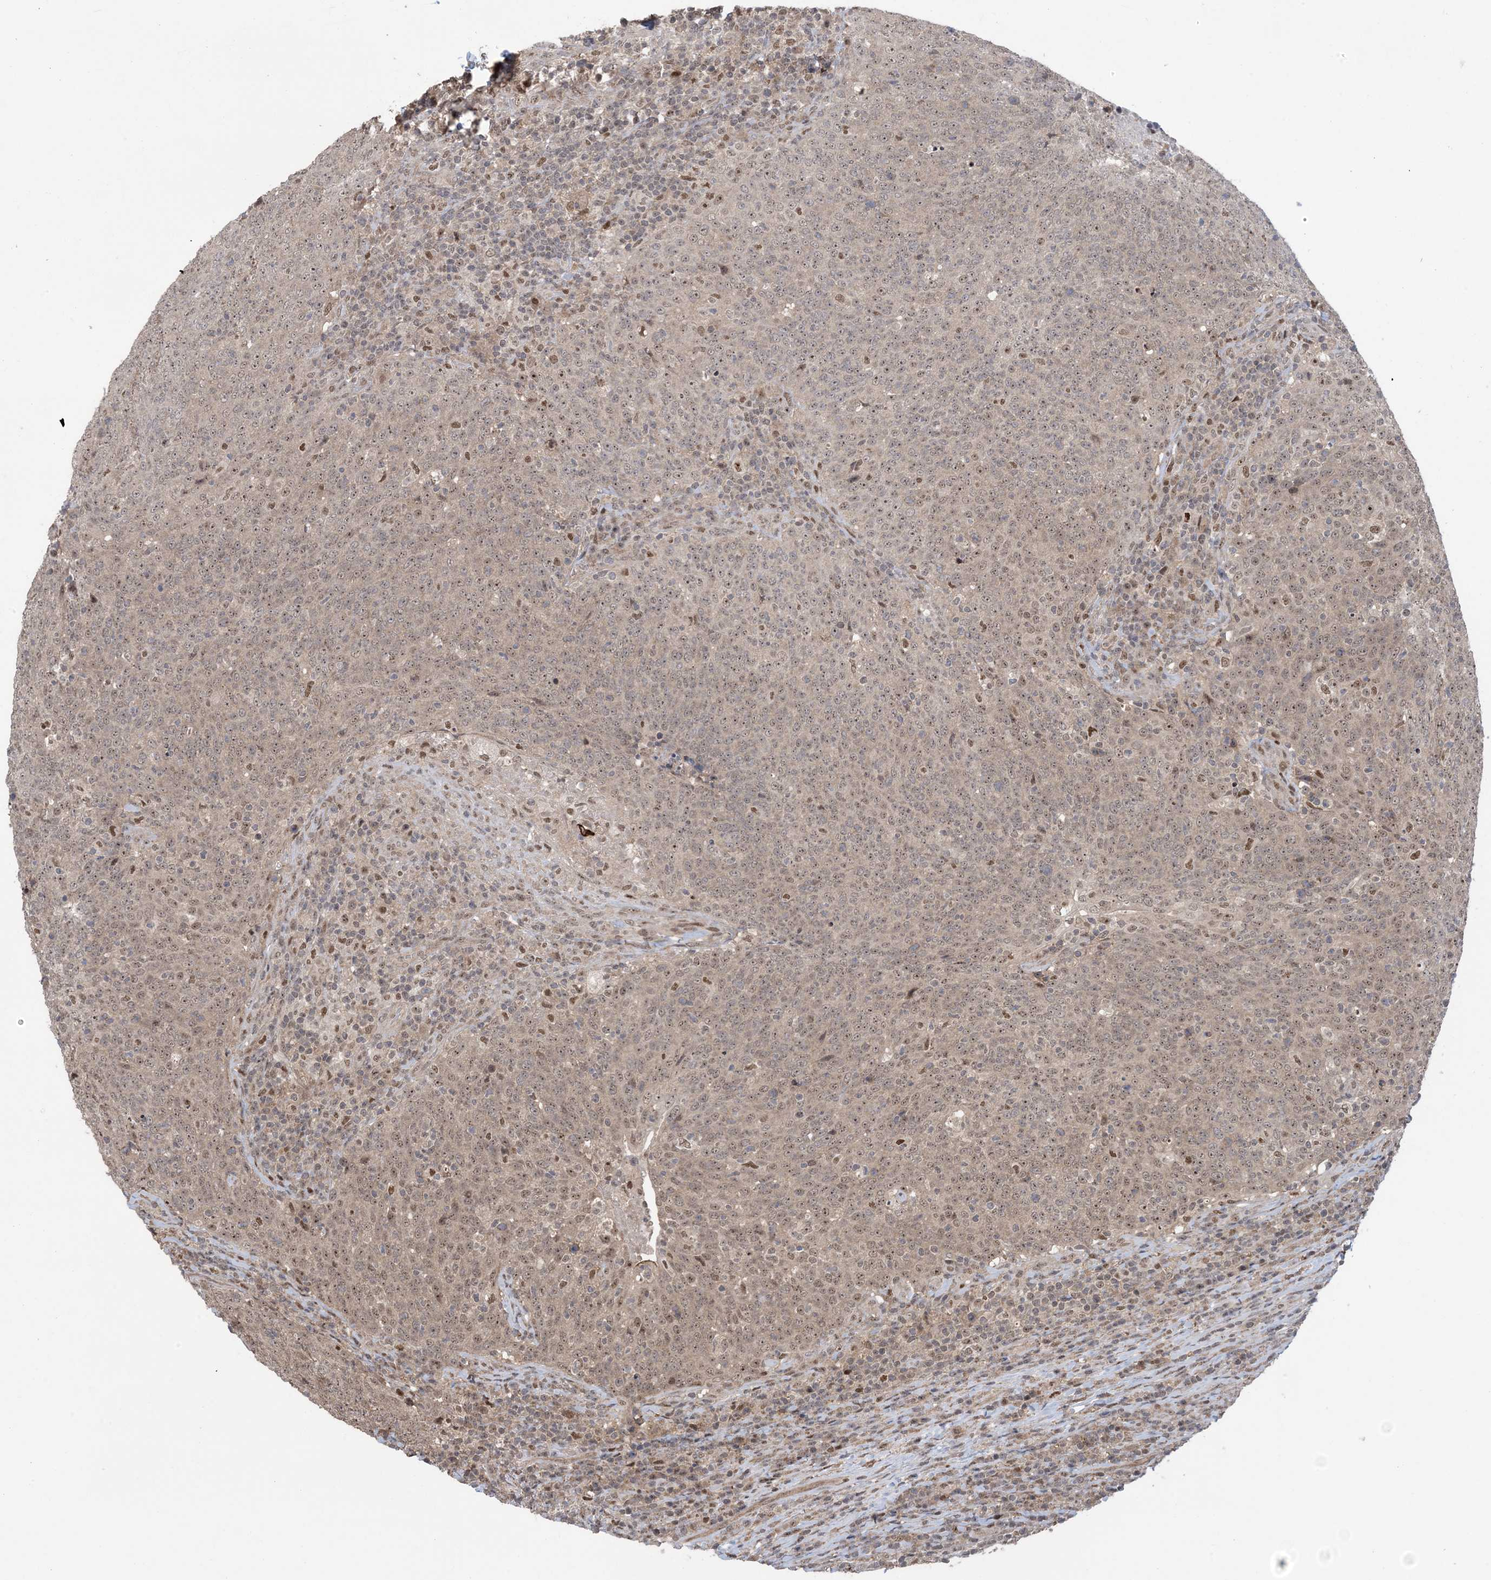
{"staining": {"intensity": "moderate", "quantity": ">75%", "location": "nuclear"}, "tissue": "head and neck cancer", "cell_type": "Tumor cells", "image_type": "cancer", "snomed": [{"axis": "morphology", "description": "Squamous cell carcinoma, NOS"}, {"axis": "morphology", "description": "Squamous cell carcinoma, metastatic, NOS"}, {"axis": "topography", "description": "Lymph node"}, {"axis": "topography", "description": "Head-Neck"}], "caption": "IHC (DAB) staining of head and neck cancer (metastatic squamous cell carcinoma) reveals moderate nuclear protein staining in approximately >75% of tumor cells.", "gene": "ZNF710", "patient": {"sex": "male", "age": 62}}